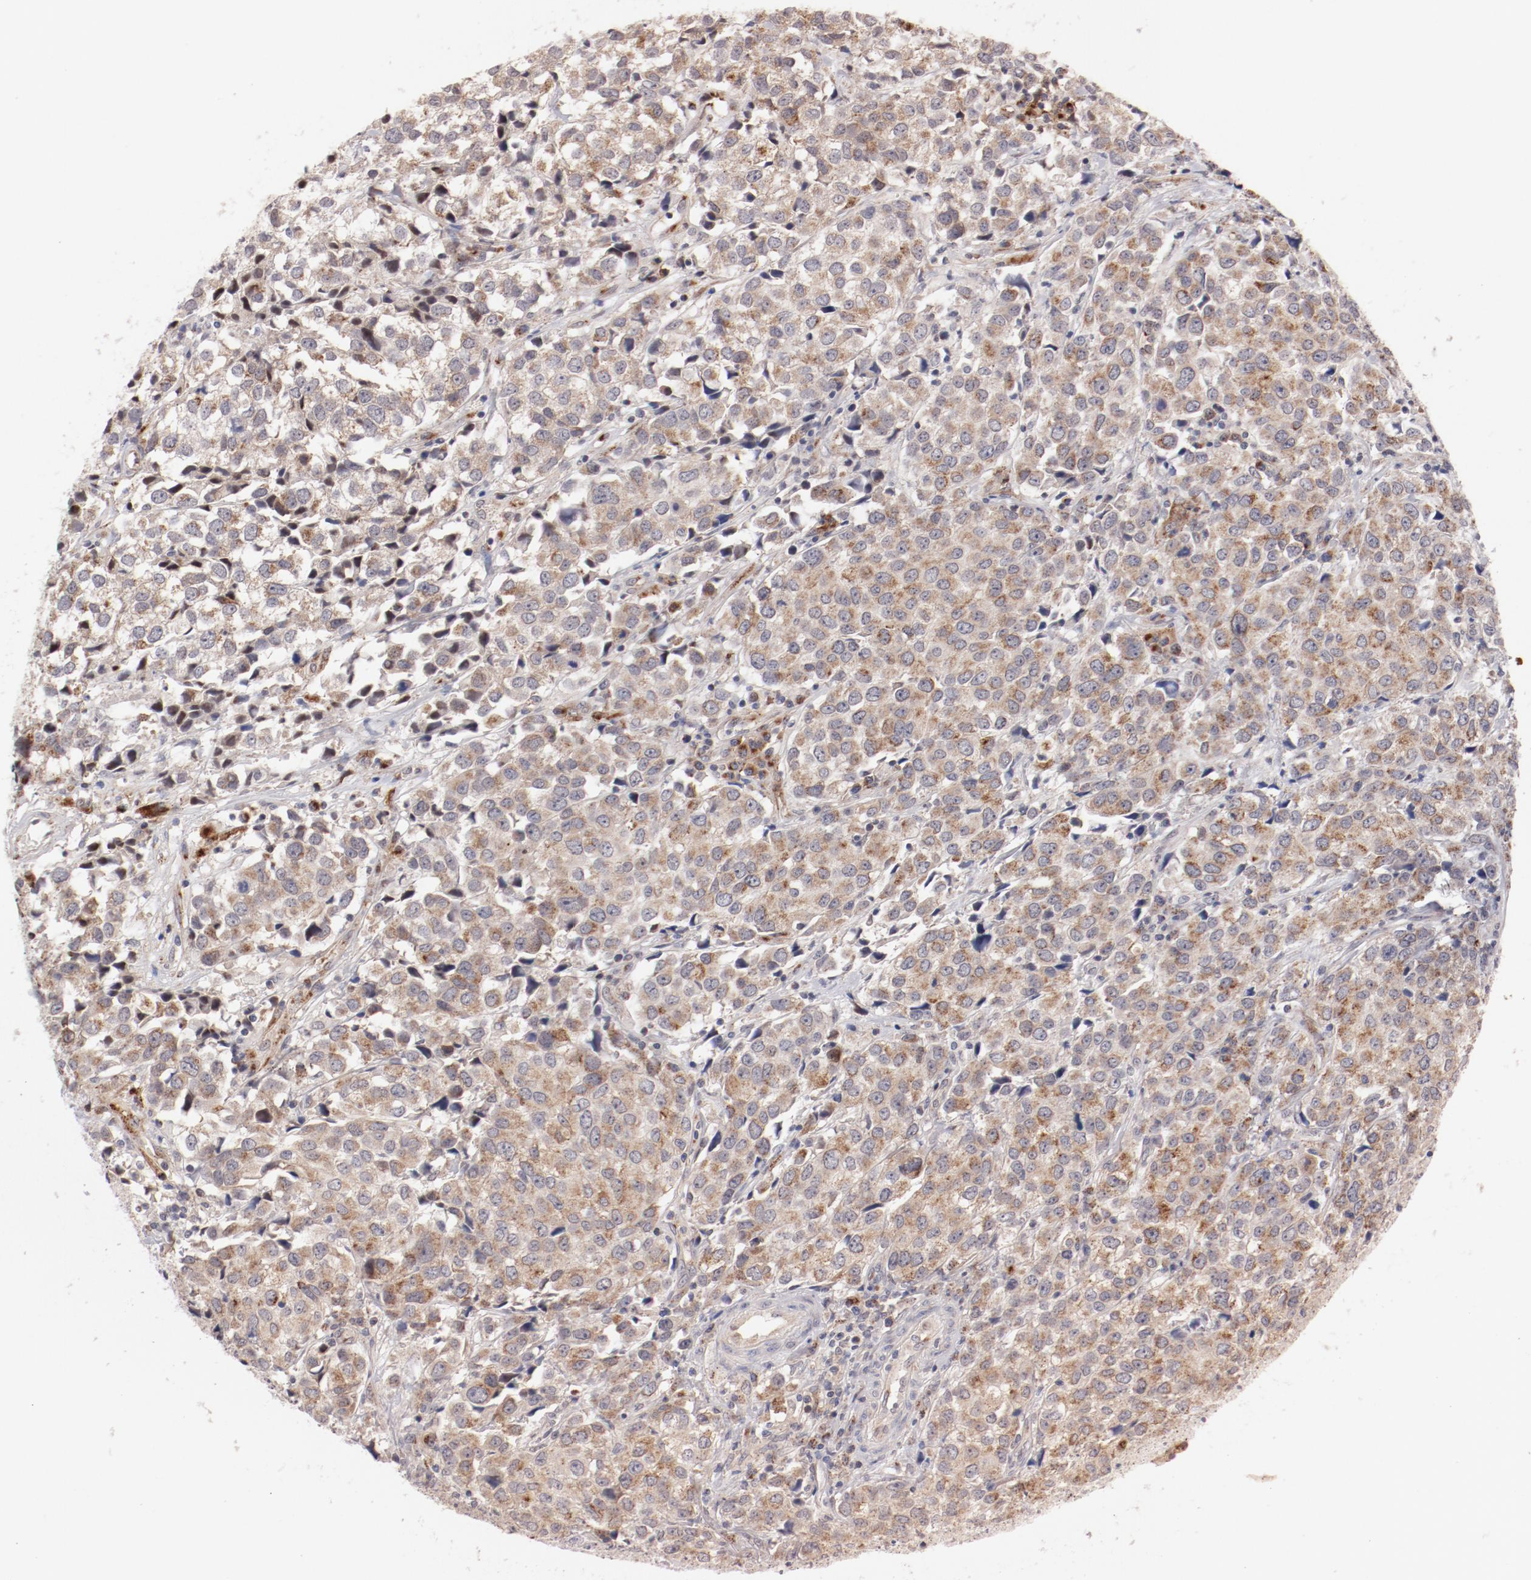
{"staining": {"intensity": "weak", "quantity": ">75%", "location": "cytoplasmic/membranous"}, "tissue": "urothelial cancer", "cell_type": "Tumor cells", "image_type": "cancer", "snomed": [{"axis": "morphology", "description": "Urothelial carcinoma, High grade"}, {"axis": "topography", "description": "Urinary bladder"}], "caption": "Protein expression analysis of human urothelial cancer reveals weak cytoplasmic/membranous staining in approximately >75% of tumor cells.", "gene": "RPL12", "patient": {"sex": "female", "age": 75}}